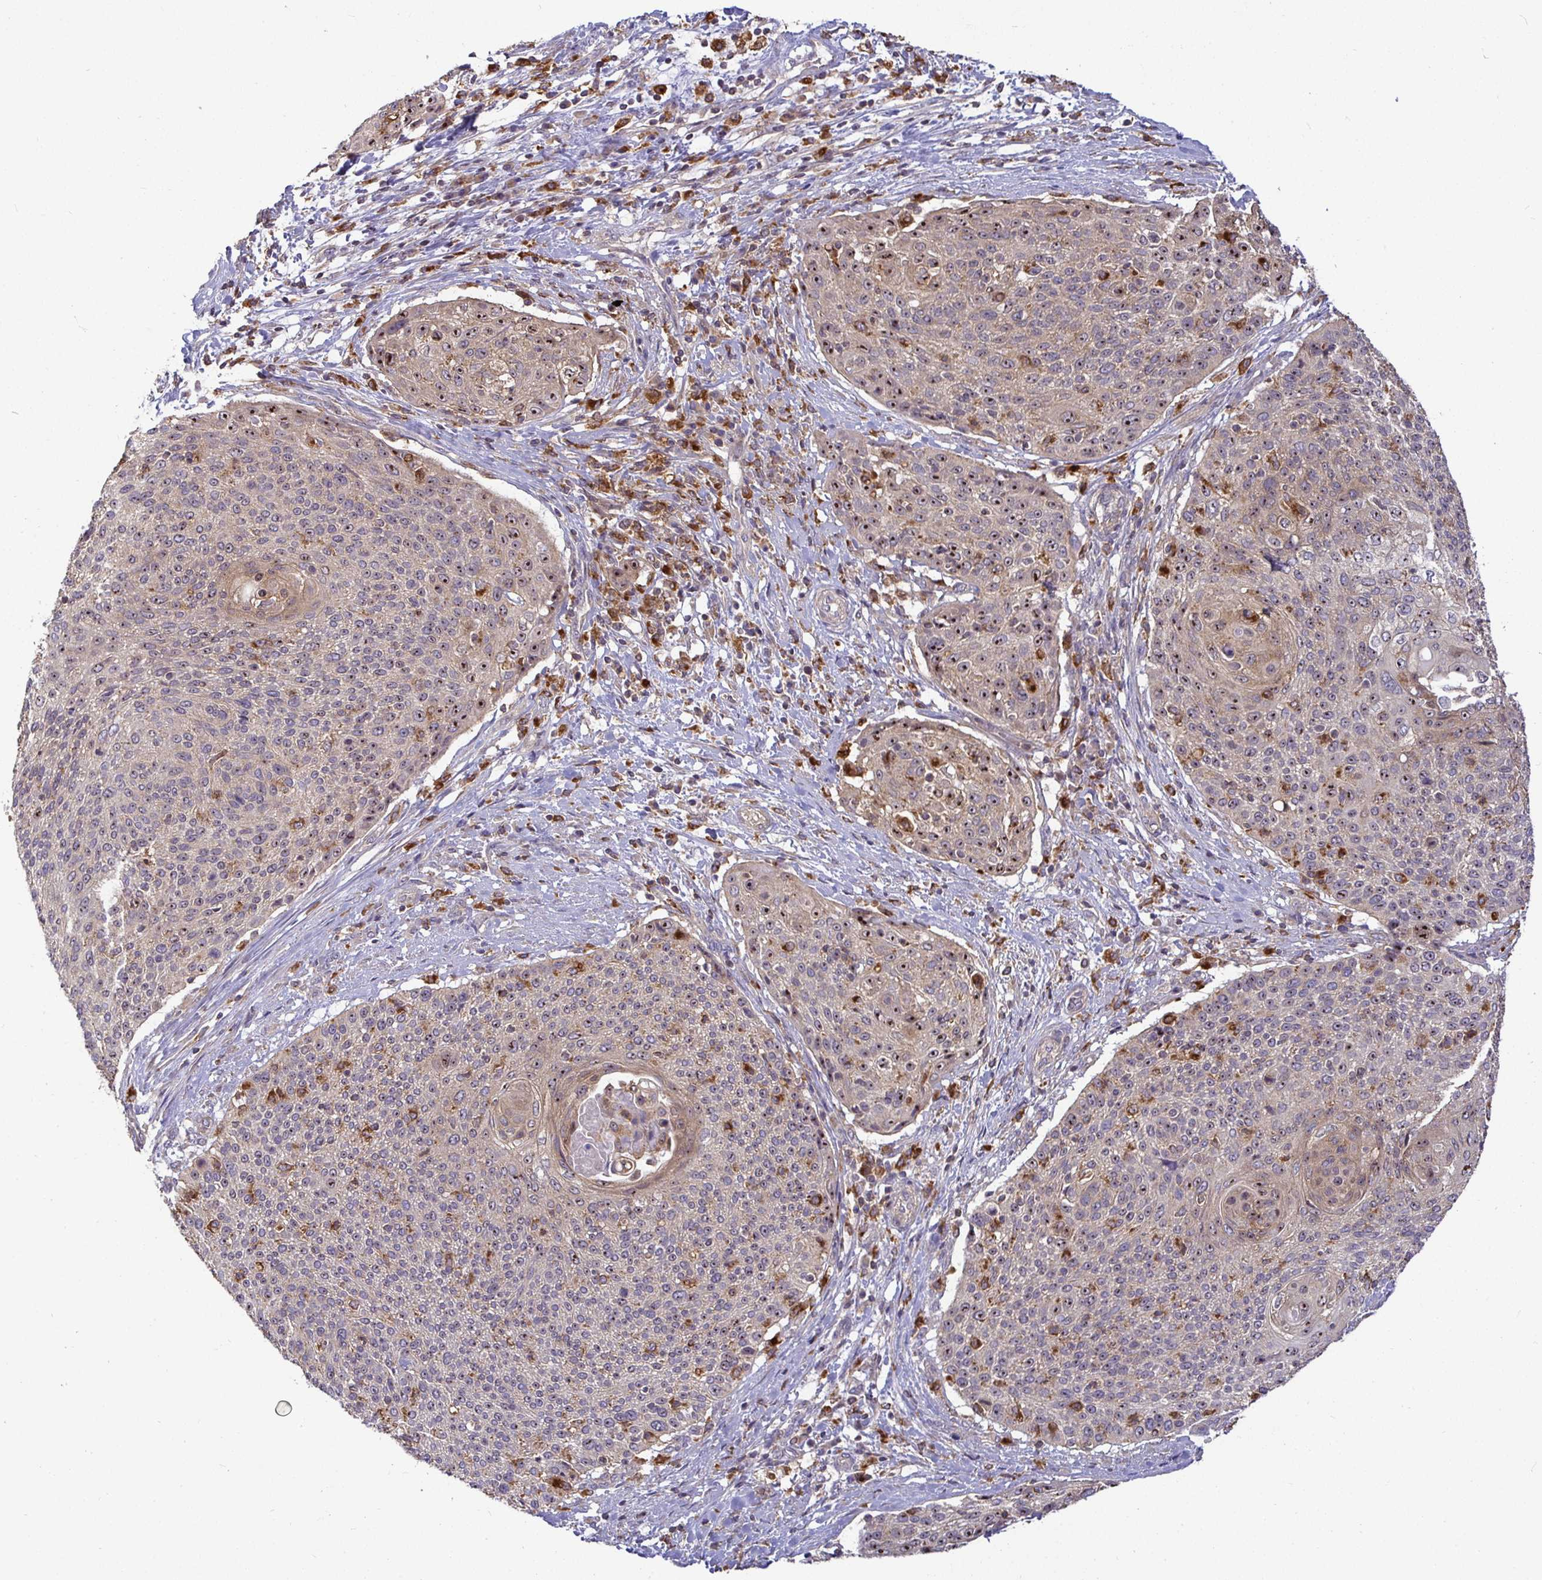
{"staining": {"intensity": "moderate", "quantity": "<25%", "location": "cytoplasmic/membranous,nuclear"}, "tissue": "cervical cancer", "cell_type": "Tumor cells", "image_type": "cancer", "snomed": [{"axis": "morphology", "description": "Squamous cell carcinoma, NOS"}, {"axis": "topography", "description": "Cervix"}], "caption": "Cervical cancer was stained to show a protein in brown. There is low levels of moderate cytoplasmic/membranous and nuclear expression in approximately <25% of tumor cells.", "gene": "ATP6V1F", "patient": {"sex": "female", "age": 31}}